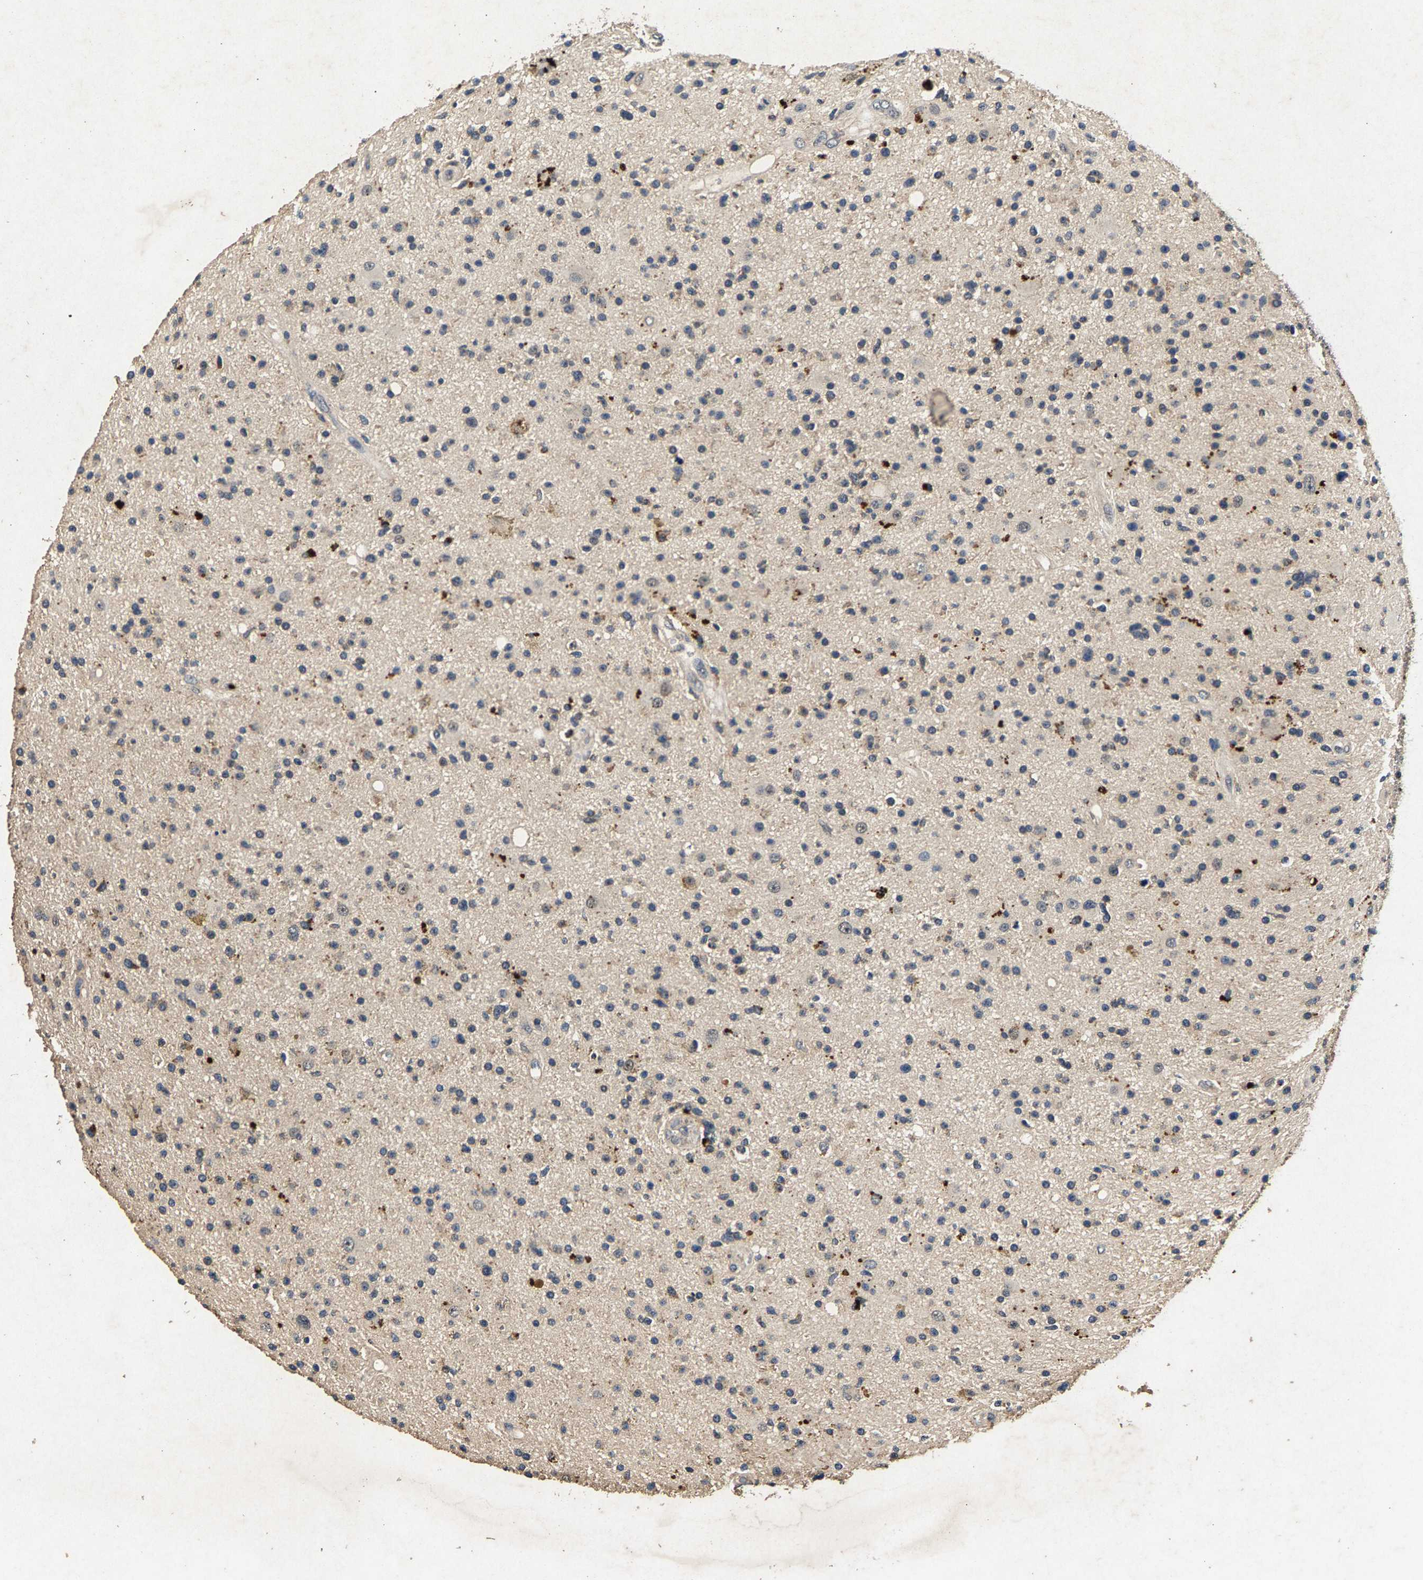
{"staining": {"intensity": "negative", "quantity": "none", "location": "none"}, "tissue": "glioma", "cell_type": "Tumor cells", "image_type": "cancer", "snomed": [{"axis": "morphology", "description": "Glioma, malignant, High grade"}, {"axis": "topography", "description": "Brain"}], "caption": "High-grade glioma (malignant) stained for a protein using IHC displays no positivity tumor cells.", "gene": "PPP1CC", "patient": {"sex": "male", "age": 33}}